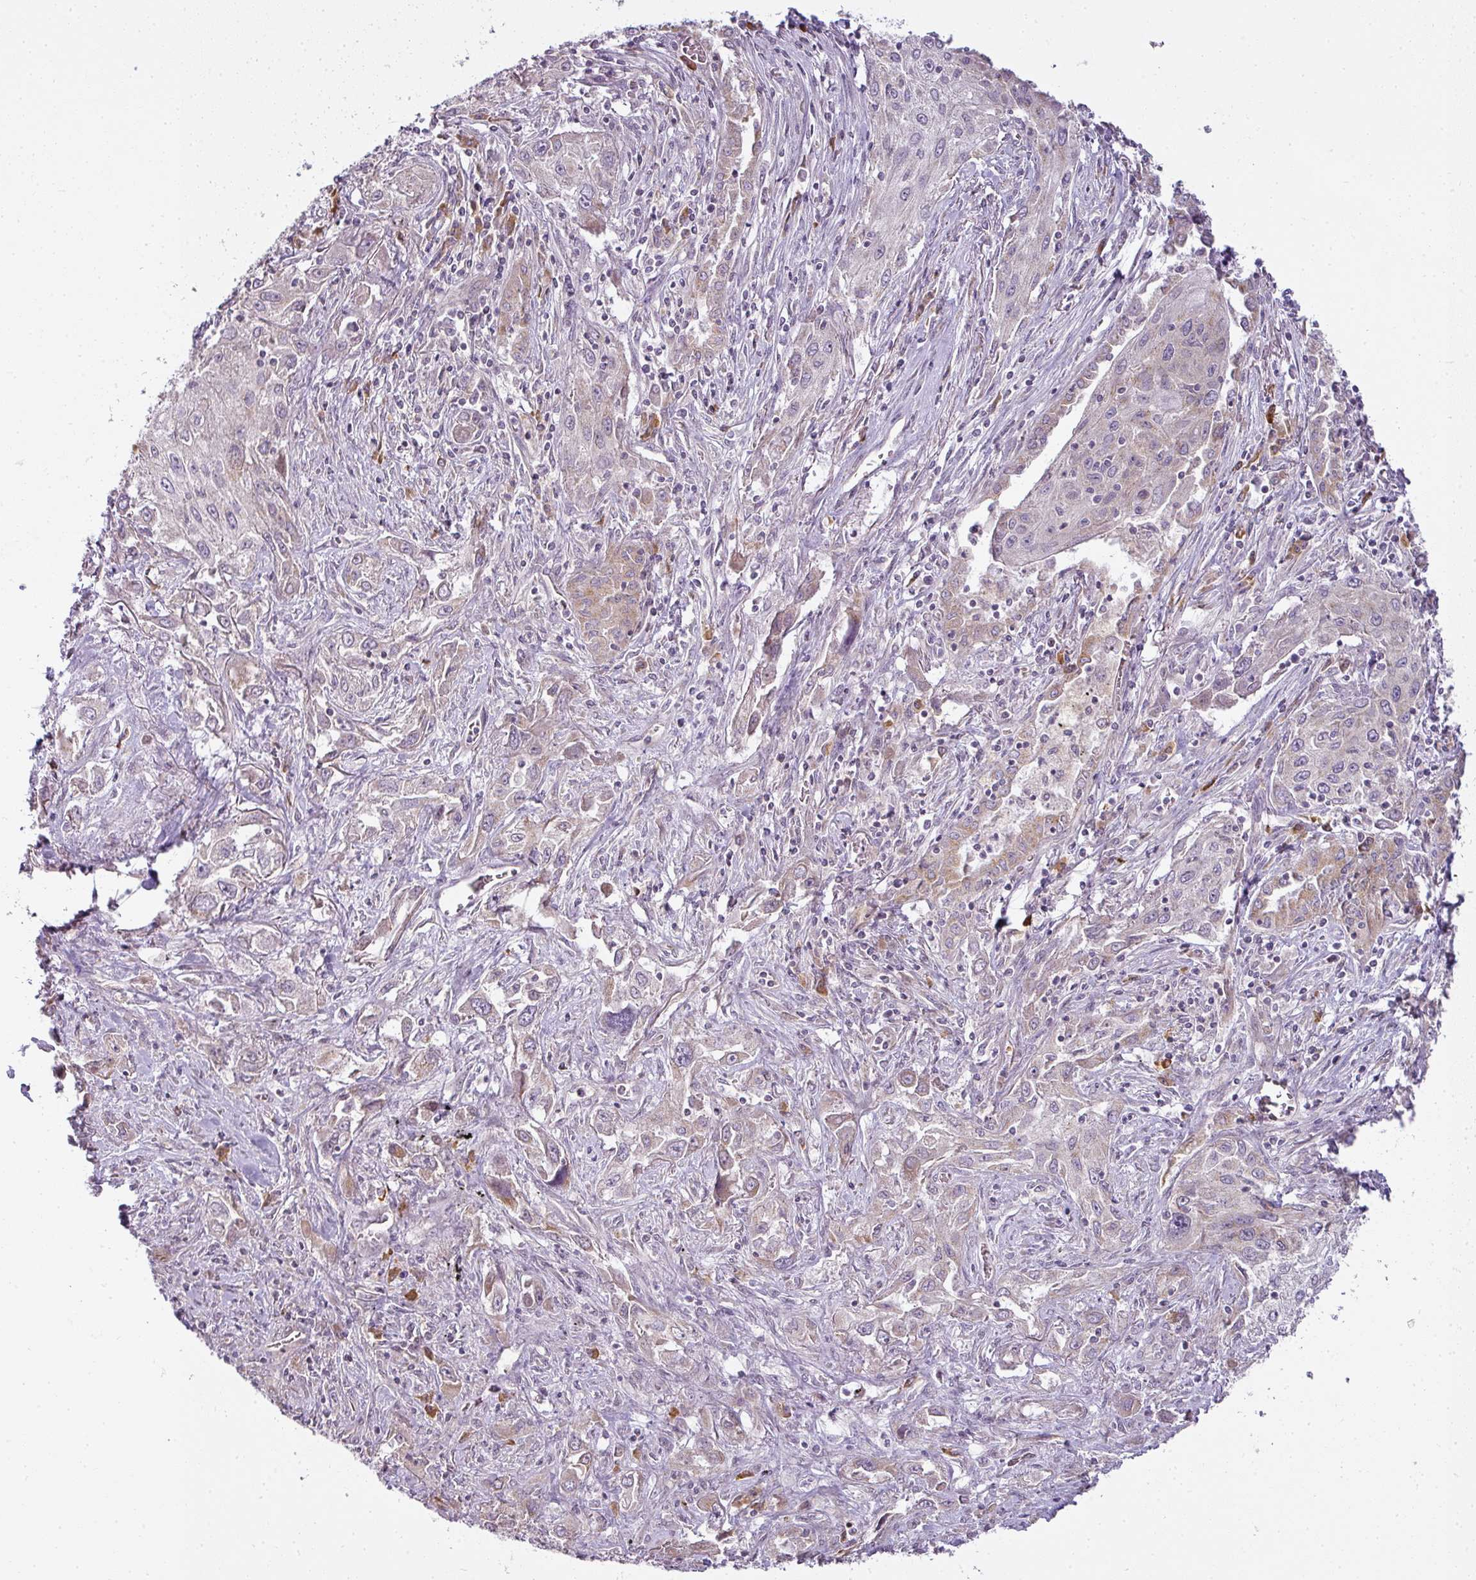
{"staining": {"intensity": "weak", "quantity": "25%-75%", "location": "cytoplasmic/membranous"}, "tissue": "lung cancer", "cell_type": "Tumor cells", "image_type": "cancer", "snomed": [{"axis": "morphology", "description": "Squamous cell carcinoma, NOS"}, {"axis": "topography", "description": "Lung"}], "caption": "DAB immunohistochemical staining of human lung cancer (squamous cell carcinoma) shows weak cytoplasmic/membranous protein staining in approximately 25%-75% of tumor cells. (Brightfield microscopy of DAB IHC at high magnification).", "gene": "LY75", "patient": {"sex": "female", "age": 69}}